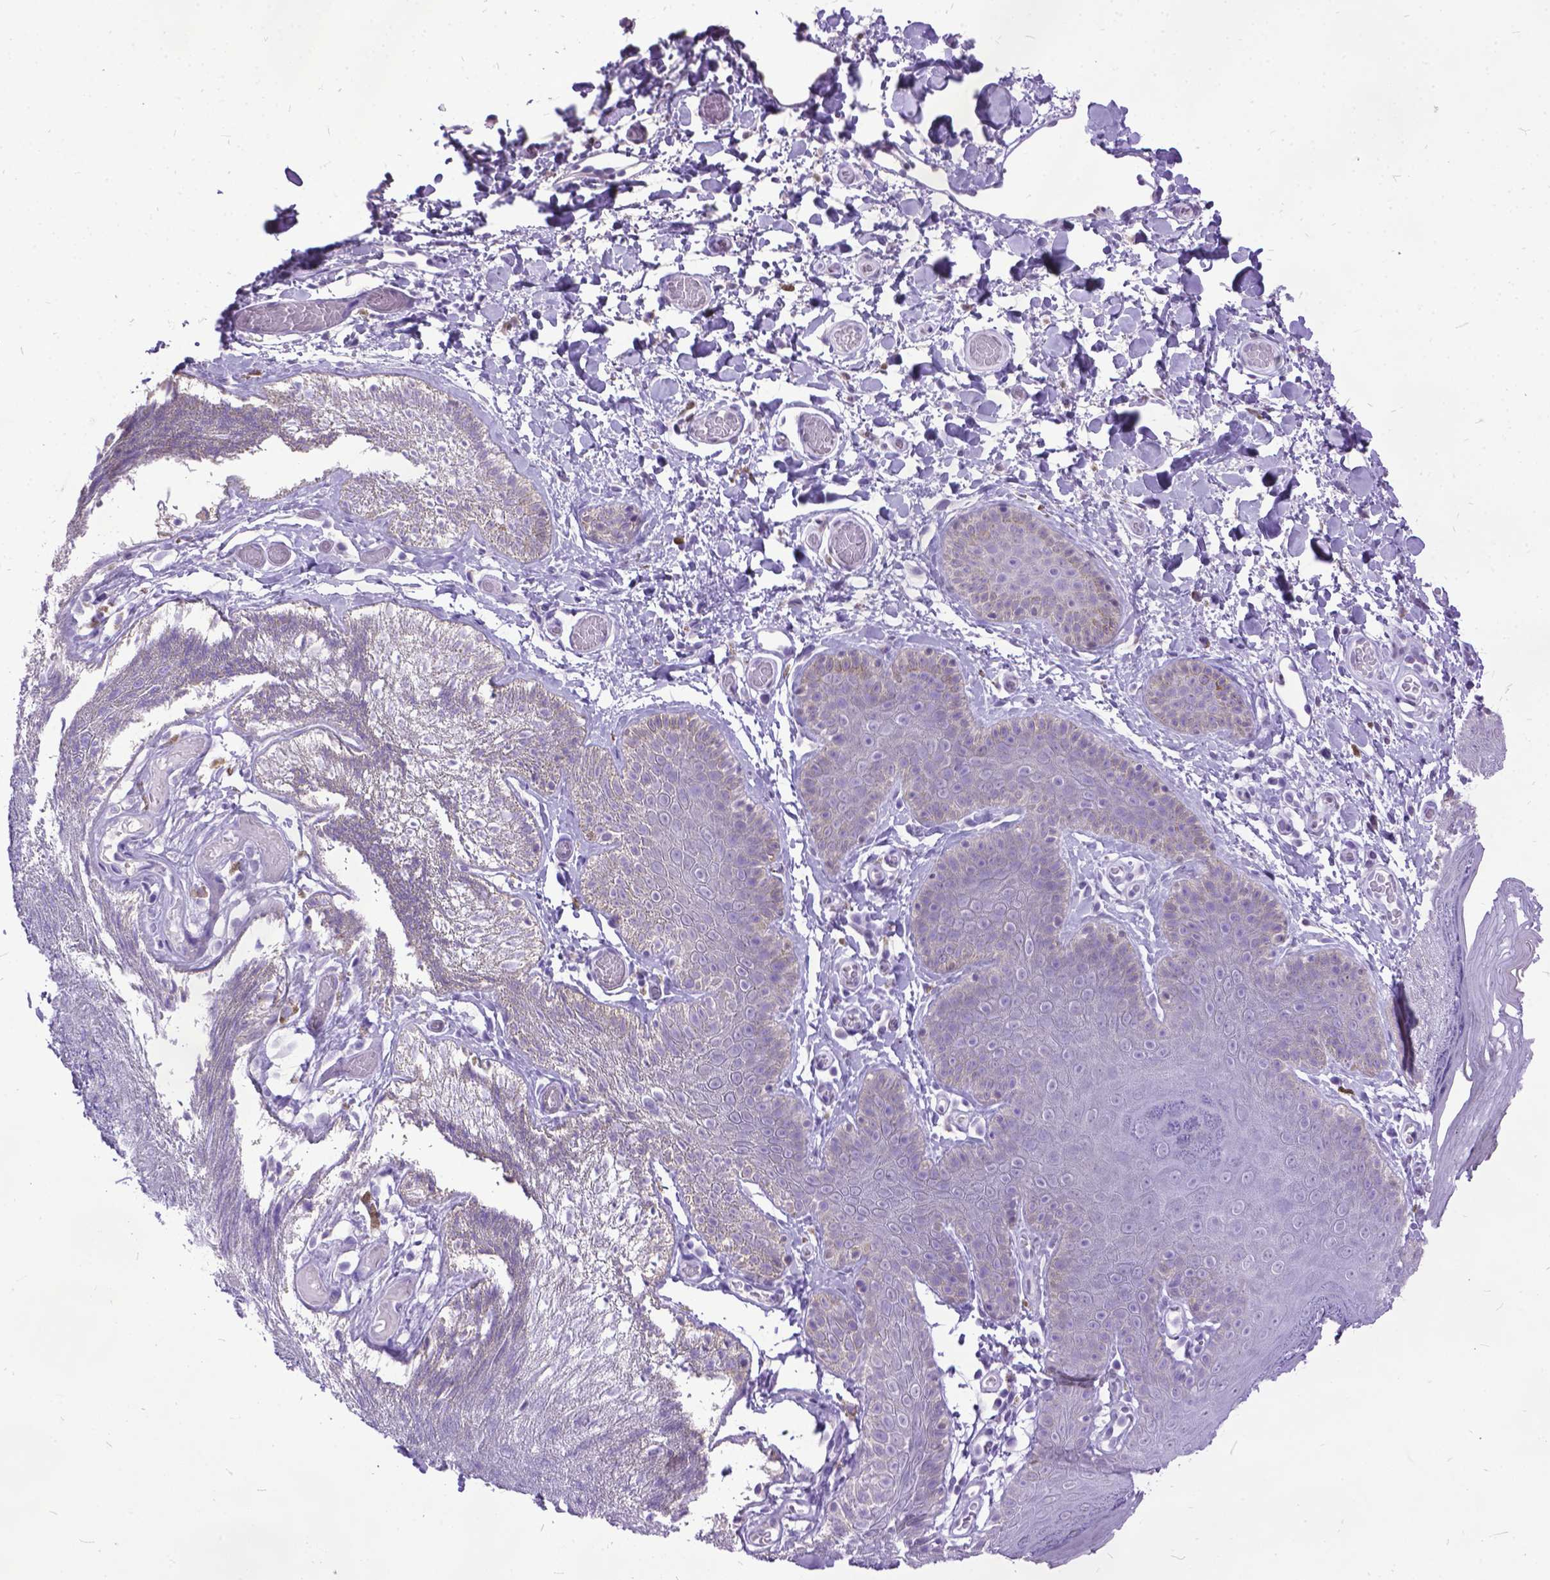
{"staining": {"intensity": "negative", "quantity": "none", "location": "none"}, "tissue": "skin", "cell_type": "Epidermal cells", "image_type": "normal", "snomed": [{"axis": "morphology", "description": "Normal tissue, NOS"}, {"axis": "topography", "description": "Anal"}], "caption": "A micrograph of skin stained for a protein exhibits no brown staining in epidermal cells. Nuclei are stained in blue.", "gene": "MARCHF10", "patient": {"sex": "male", "age": 53}}